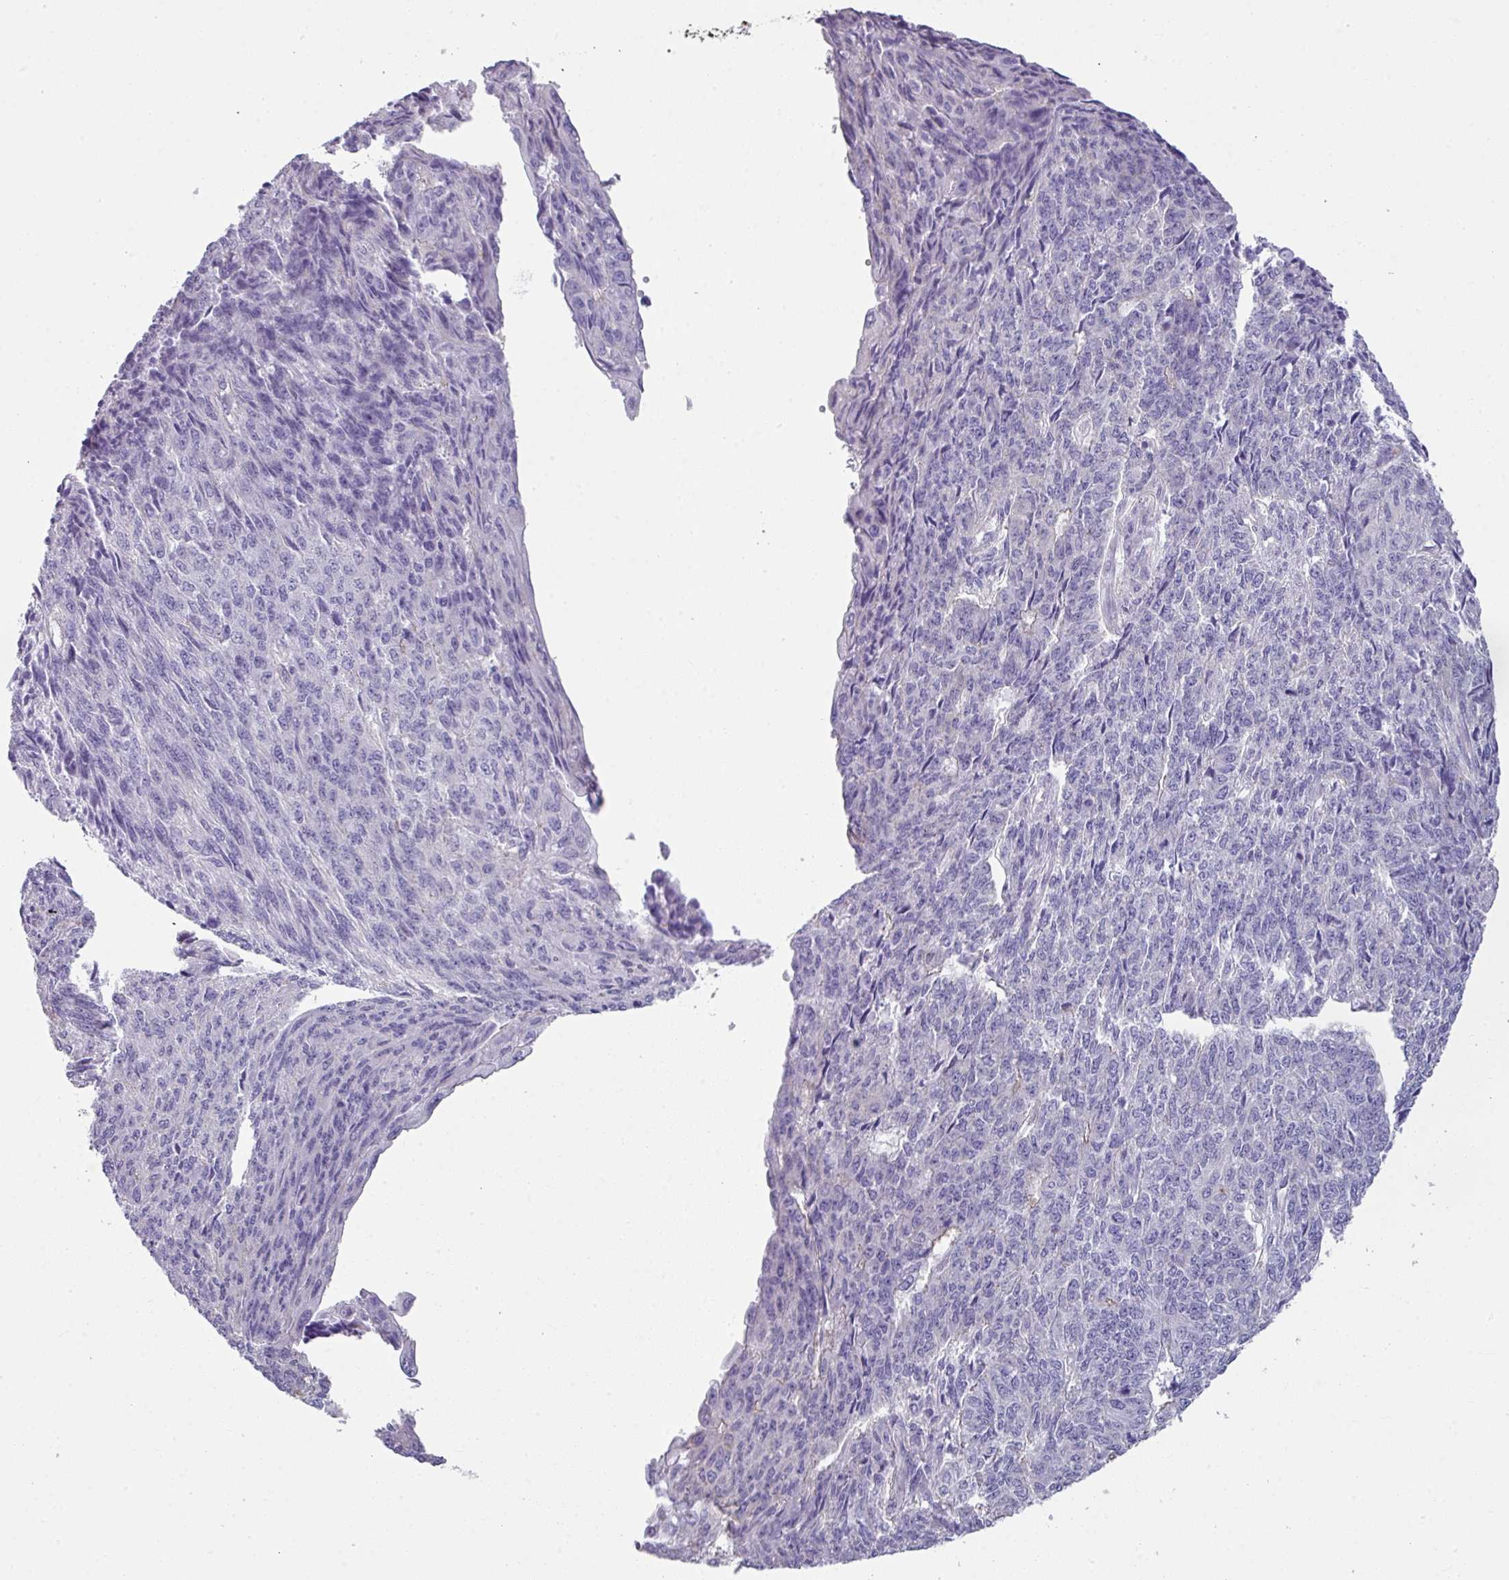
{"staining": {"intensity": "negative", "quantity": "none", "location": "none"}, "tissue": "endometrial cancer", "cell_type": "Tumor cells", "image_type": "cancer", "snomed": [{"axis": "morphology", "description": "Adenocarcinoma, NOS"}, {"axis": "topography", "description": "Endometrium"}], "caption": "Tumor cells show no significant positivity in endometrial cancer. The staining is performed using DAB brown chromogen with nuclei counter-stained in using hematoxylin.", "gene": "PALS2", "patient": {"sex": "female", "age": 32}}